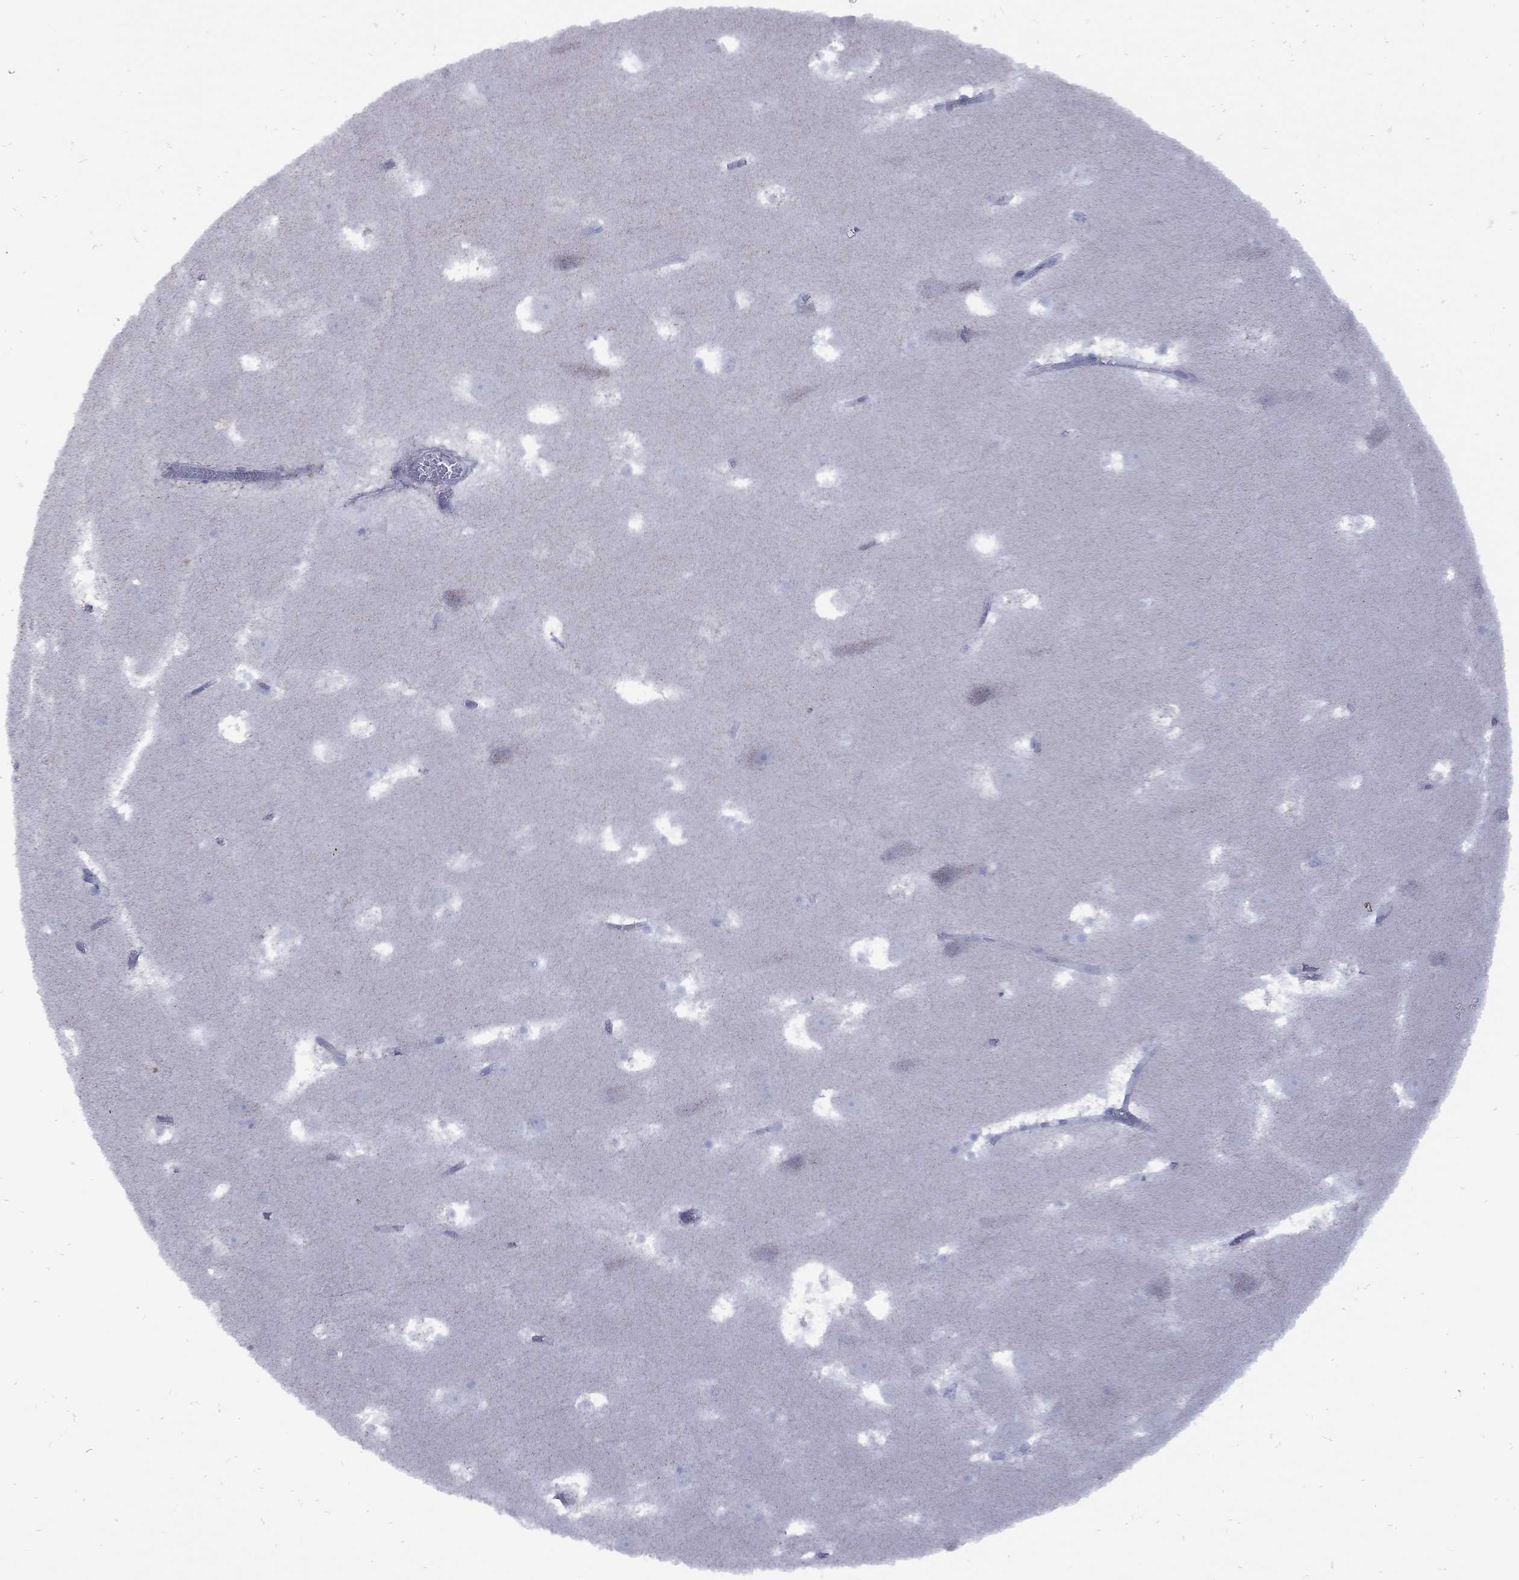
{"staining": {"intensity": "negative", "quantity": "none", "location": "none"}, "tissue": "hippocampus", "cell_type": "Glial cells", "image_type": "normal", "snomed": [{"axis": "morphology", "description": "Normal tissue, NOS"}, {"axis": "topography", "description": "Hippocampus"}], "caption": "Protein analysis of benign hippocampus demonstrates no significant positivity in glial cells.", "gene": "SESTD1", "patient": {"sex": "male", "age": 45}}